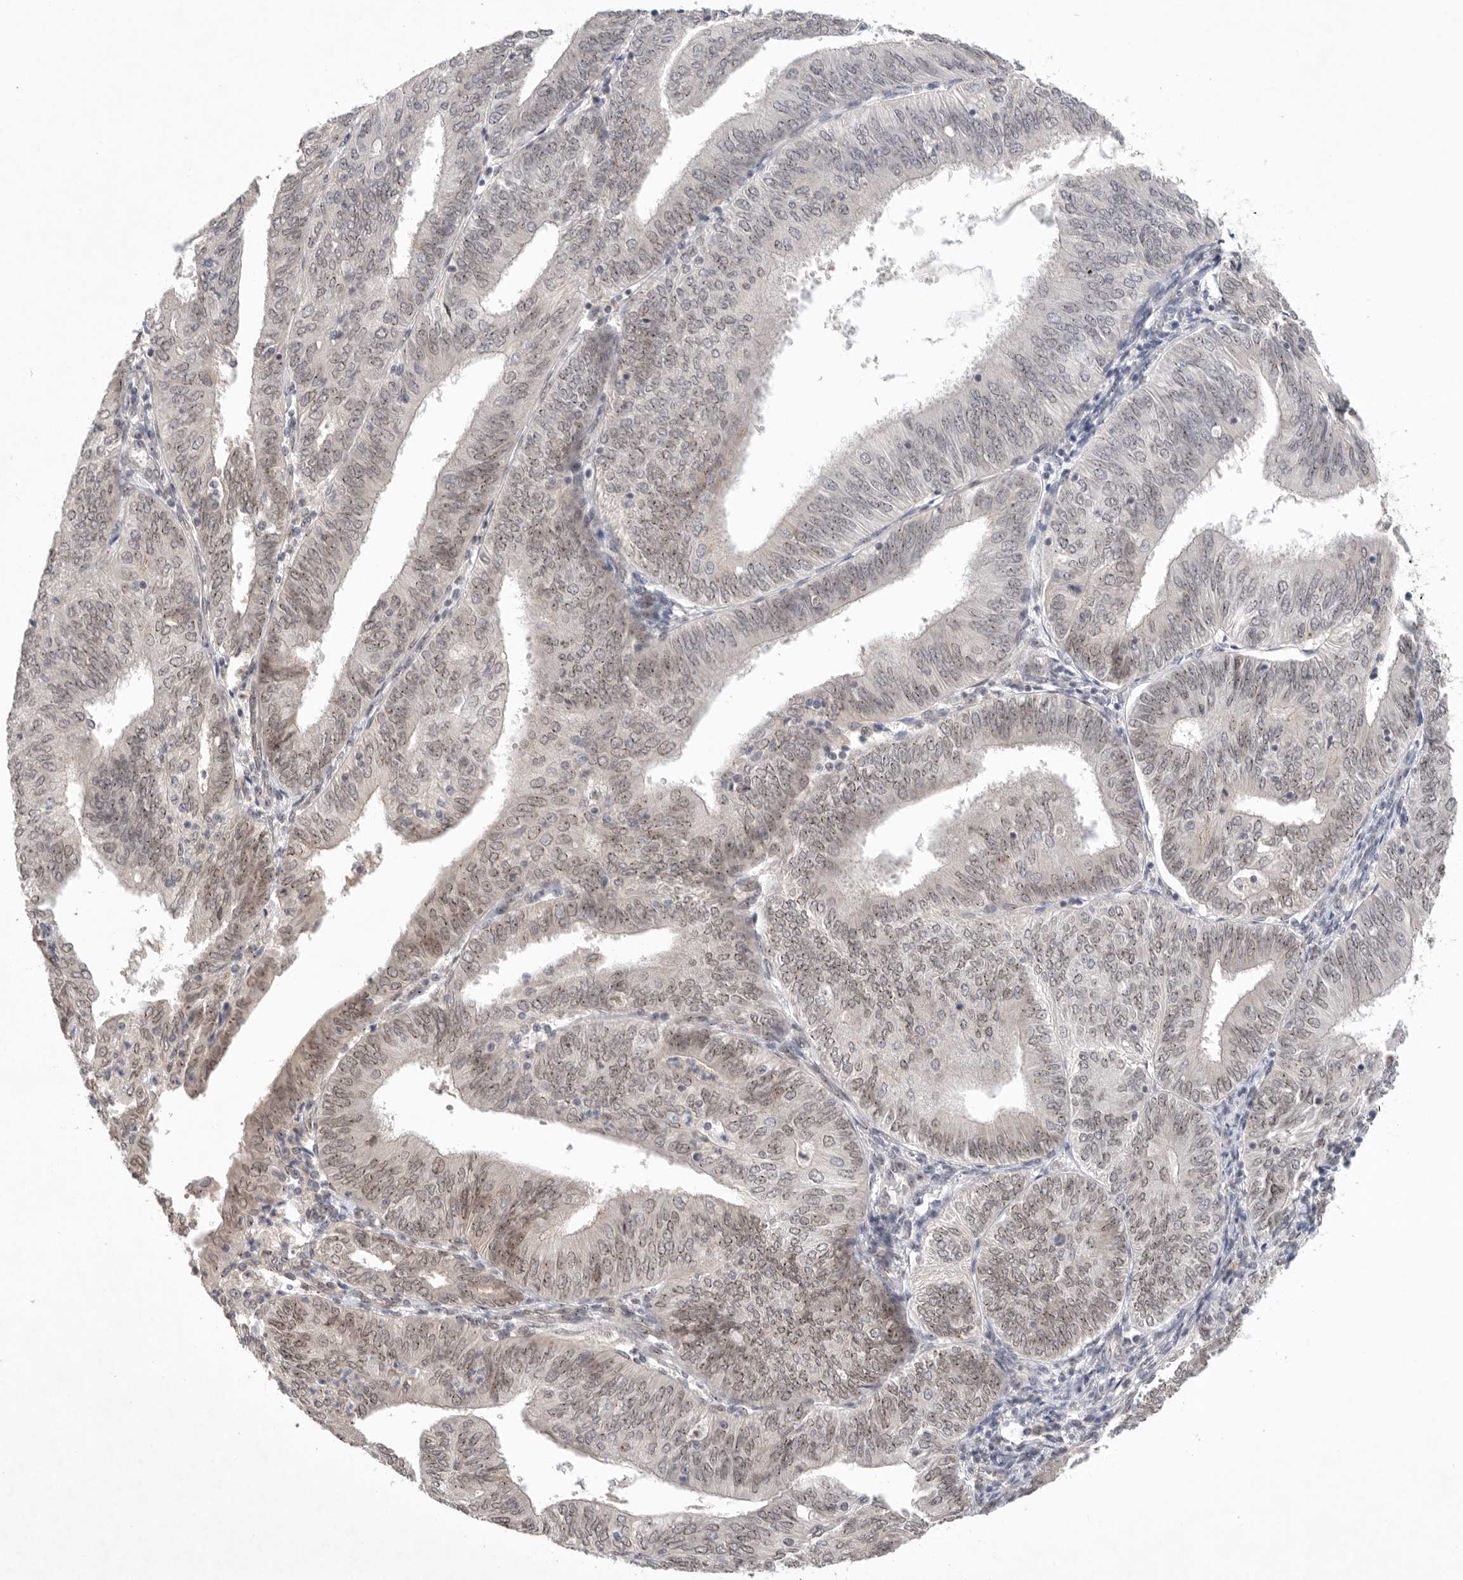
{"staining": {"intensity": "moderate", "quantity": "<25%", "location": "cytoplasmic/membranous,nuclear"}, "tissue": "endometrial cancer", "cell_type": "Tumor cells", "image_type": "cancer", "snomed": [{"axis": "morphology", "description": "Adenocarcinoma, NOS"}, {"axis": "topography", "description": "Endometrium"}], "caption": "This is an image of IHC staining of endometrial adenocarcinoma, which shows moderate positivity in the cytoplasmic/membranous and nuclear of tumor cells.", "gene": "LEMD3", "patient": {"sex": "female", "age": 58}}